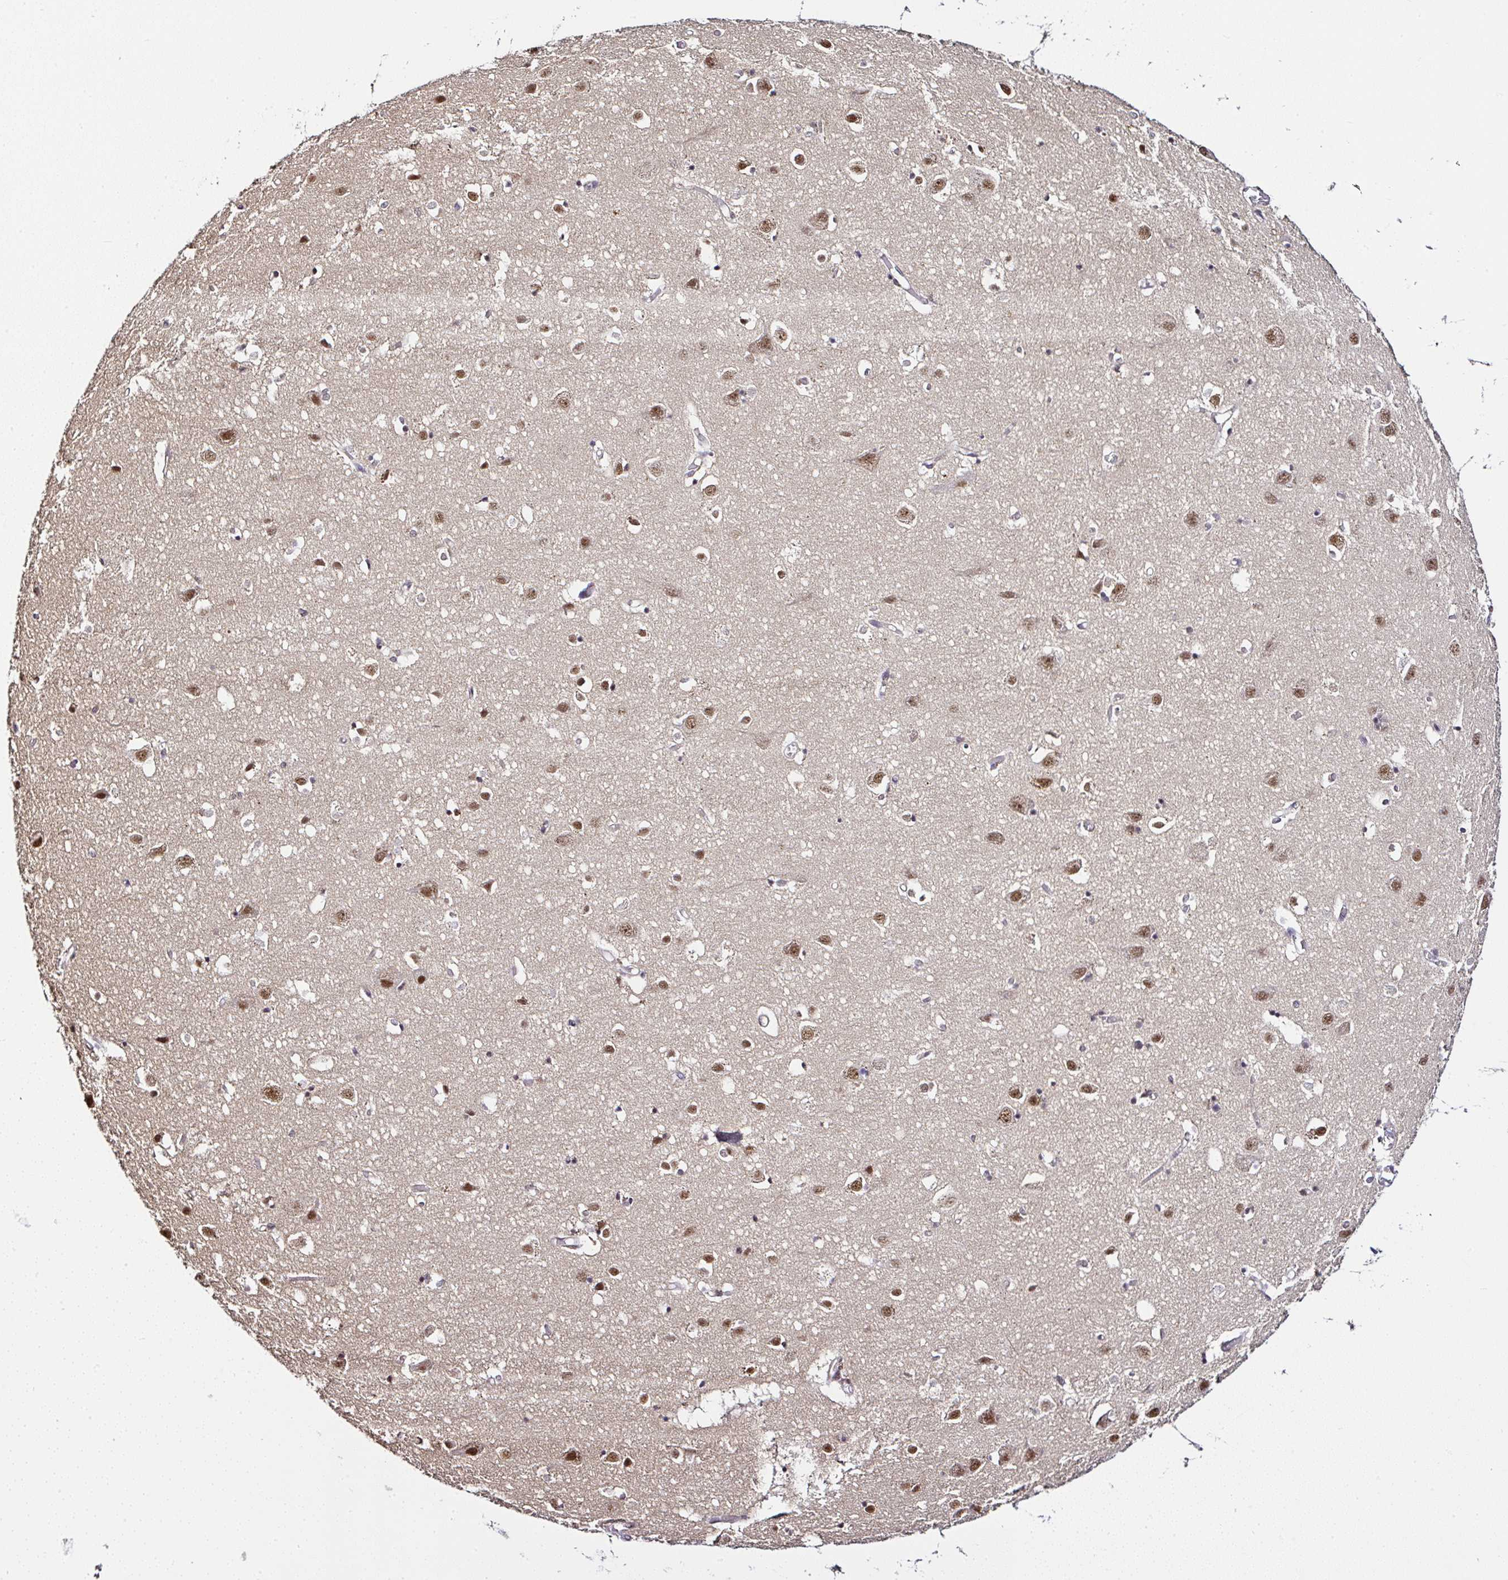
{"staining": {"intensity": "negative", "quantity": "none", "location": "none"}, "tissue": "cerebral cortex", "cell_type": "Endothelial cells", "image_type": "normal", "snomed": [{"axis": "morphology", "description": "Normal tissue, NOS"}, {"axis": "topography", "description": "Cerebral cortex"}], "caption": "A high-resolution photomicrograph shows immunohistochemistry (IHC) staining of unremarkable cerebral cortex, which displays no significant positivity in endothelial cells.", "gene": "PTPN2", "patient": {"sex": "male", "age": 70}}